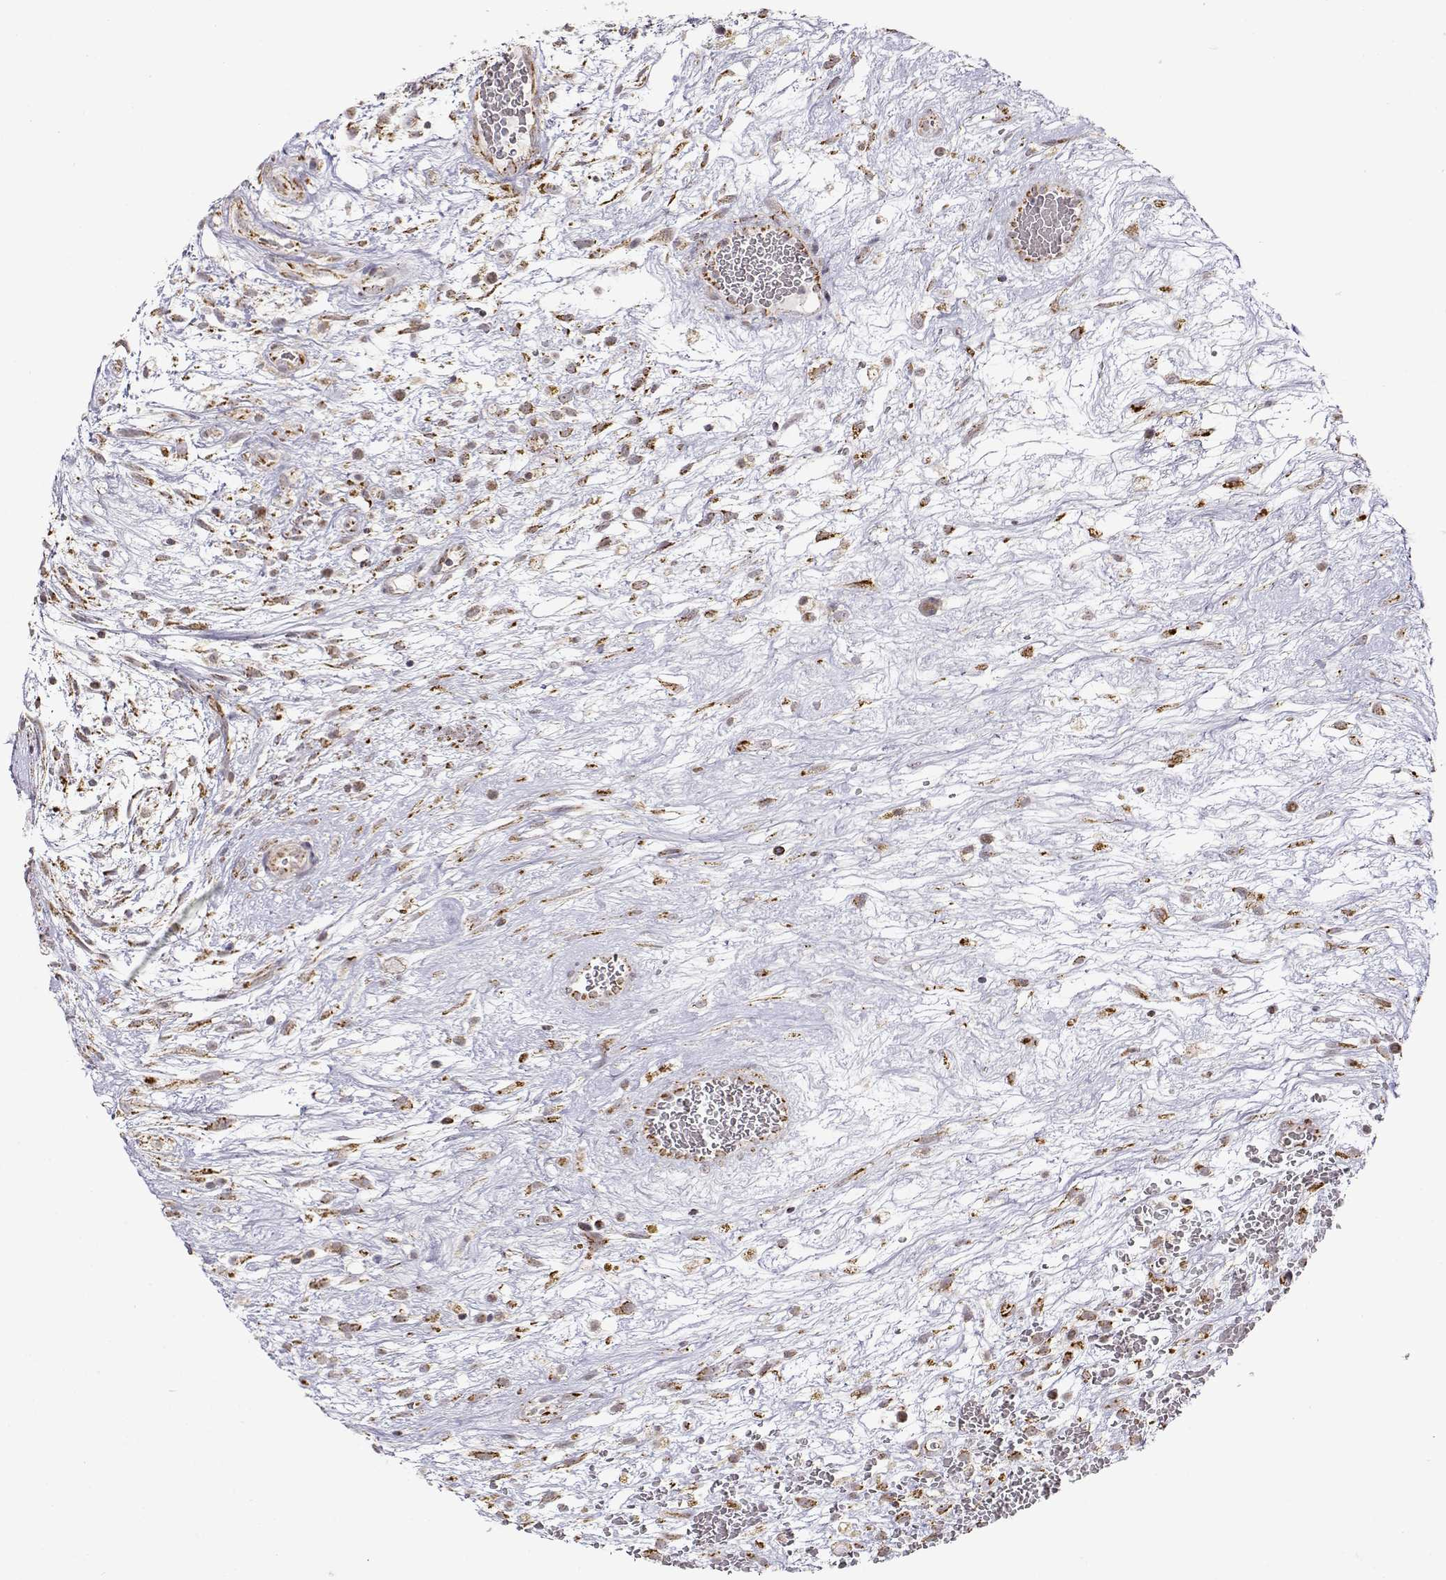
{"staining": {"intensity": "moderate", "quantity": "<25%", "location": "cytoplasmic/membranous"}, "tissue": "testis cancer", "cell_type": "Tumor cells", "image_type": "cancer", "snomed": [{"axis": "morphology", "description": "Normal tissue, NOS"}, {"axis": "morphology", "description": "Carcinoma, Embryonal, NOS"}, {"axis": "topography", "description": "Testis"}], "caption": "A high-resolution histopathology image shows IHC staining of testis cancer (embryonal carcinoma), which demonstrates moderate cytoplasmic/membranous positivity in approximately <25% of tumor cells.", "gene": "EXOG", "patient": {"sex": "male", "age": 32}}